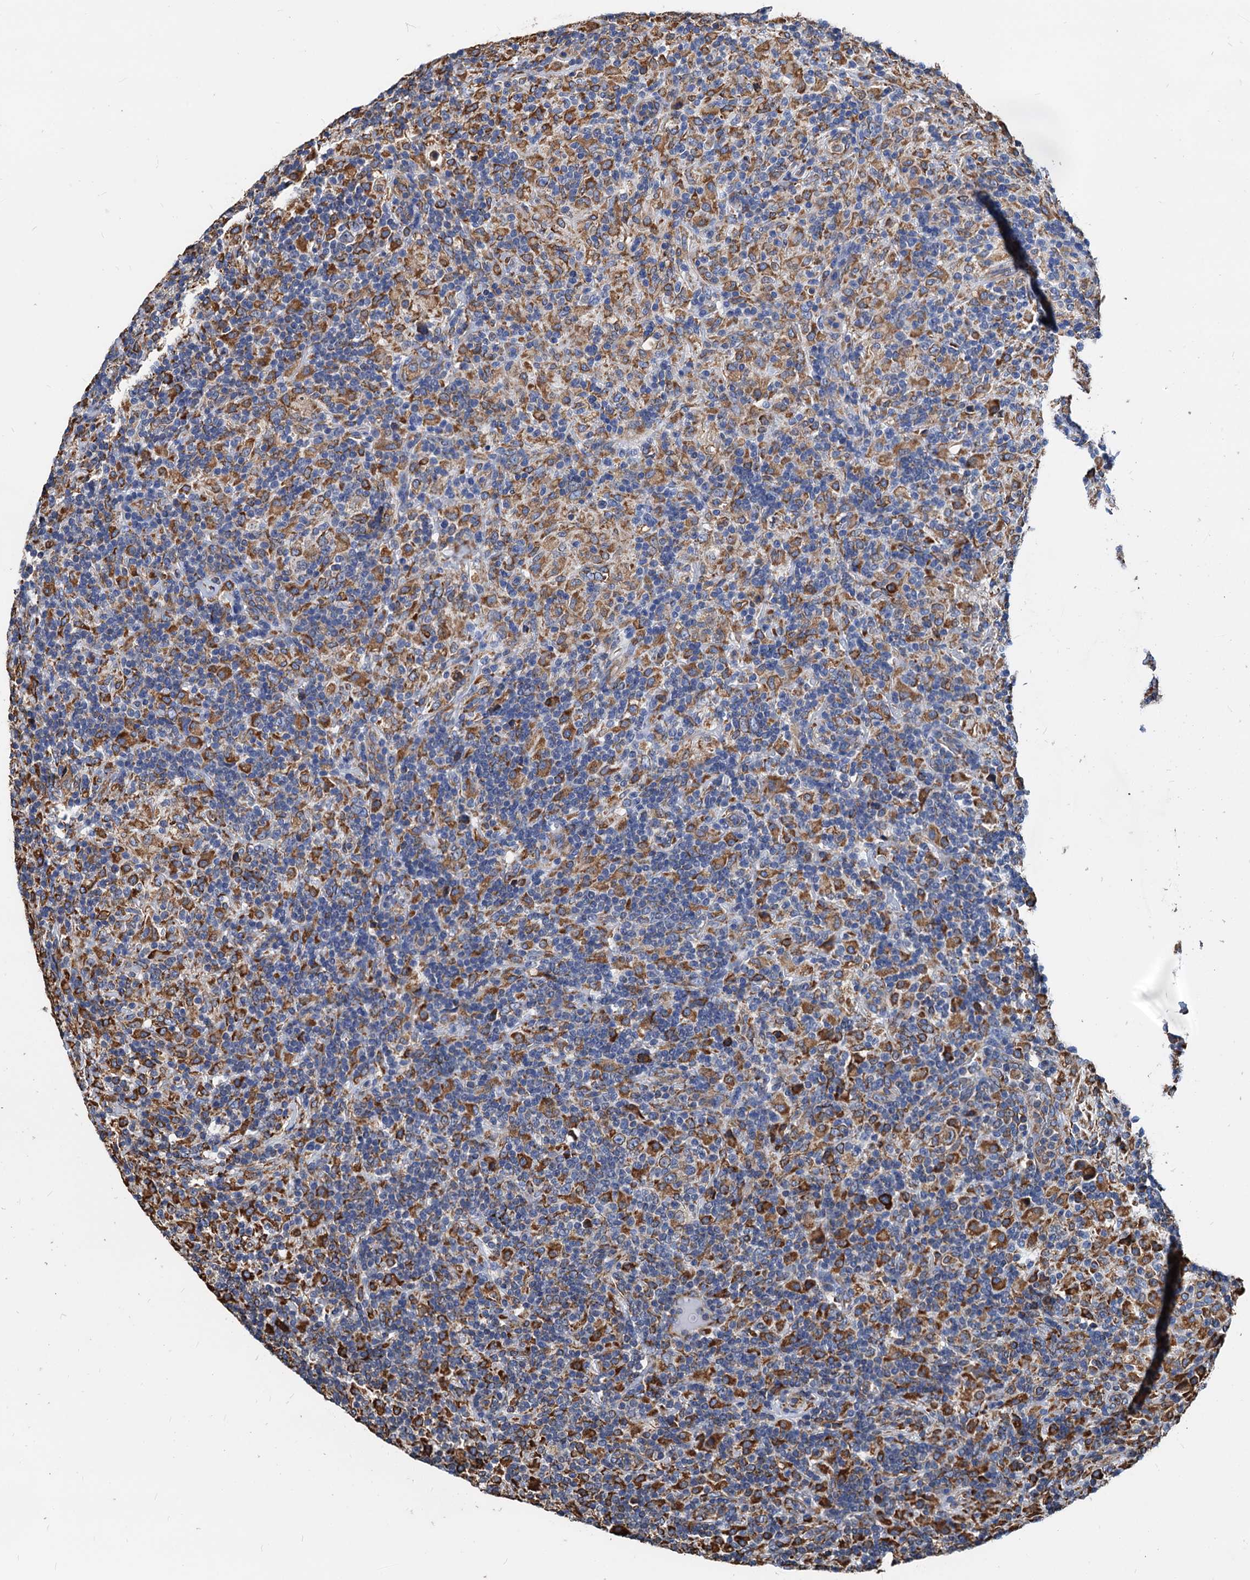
{"staining": {"intensity": "moderate", "quantity": ">75%", "location": "cytoplasmic/membranous"}, "tissue": "lymphoma", "cell_type": "Tumor cells", "image_type": "cancer", "snomed": [{"axis": "morphology", "description": "Hodgkin's disease, NOS"}, {"axis": "topography", "description": "Lymph node"}], "caption": "Protein staining of Hodgkin's disease tissue reveals moderate cytoplasmic/membranous expression in approximately >75% of tumor cells.", "gene": "HSPA5", "patient": {"sex": "male", "age": 70}}